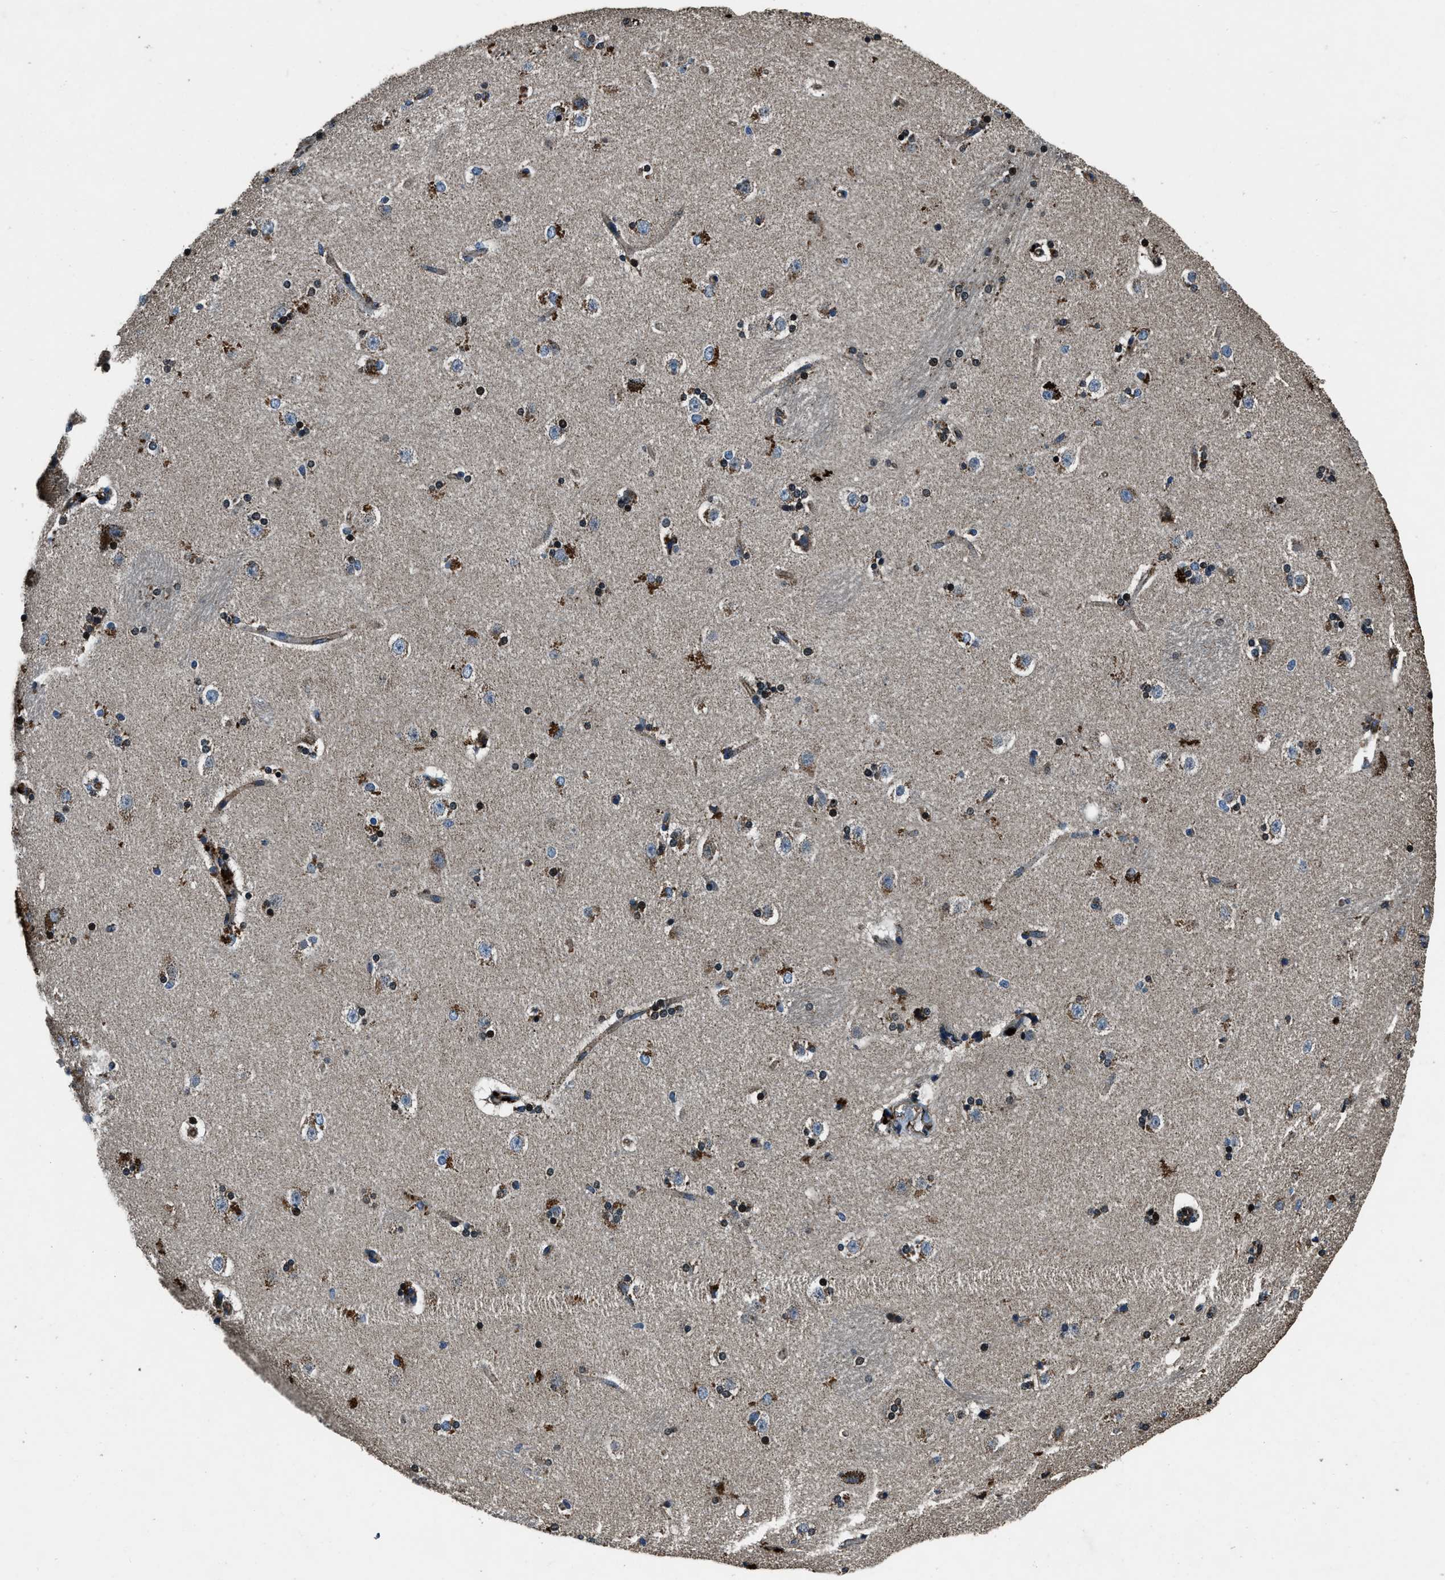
{"staining": {"intensity": "moderate", "quantity": "<25%", "location": "cytoplasmic/membranous"}, "tissue": "caudate", "cell_type": "Glial cells", "image_type": "normal", "snomed": [{"axis": "morphology", "description": "Normal tissue, NOS"}, {"axis": "topography", "description": "Lateral ventricle wall"}], "caption": "High-power microscopy captured an immunohistochemistry histopathology image of unremarkable caudate, revealing moderate cytoplasmic/membranous staining in about <25% of glial cells.", "gene": "OGDH", "patient": {"sex": "female", "age": 19}}